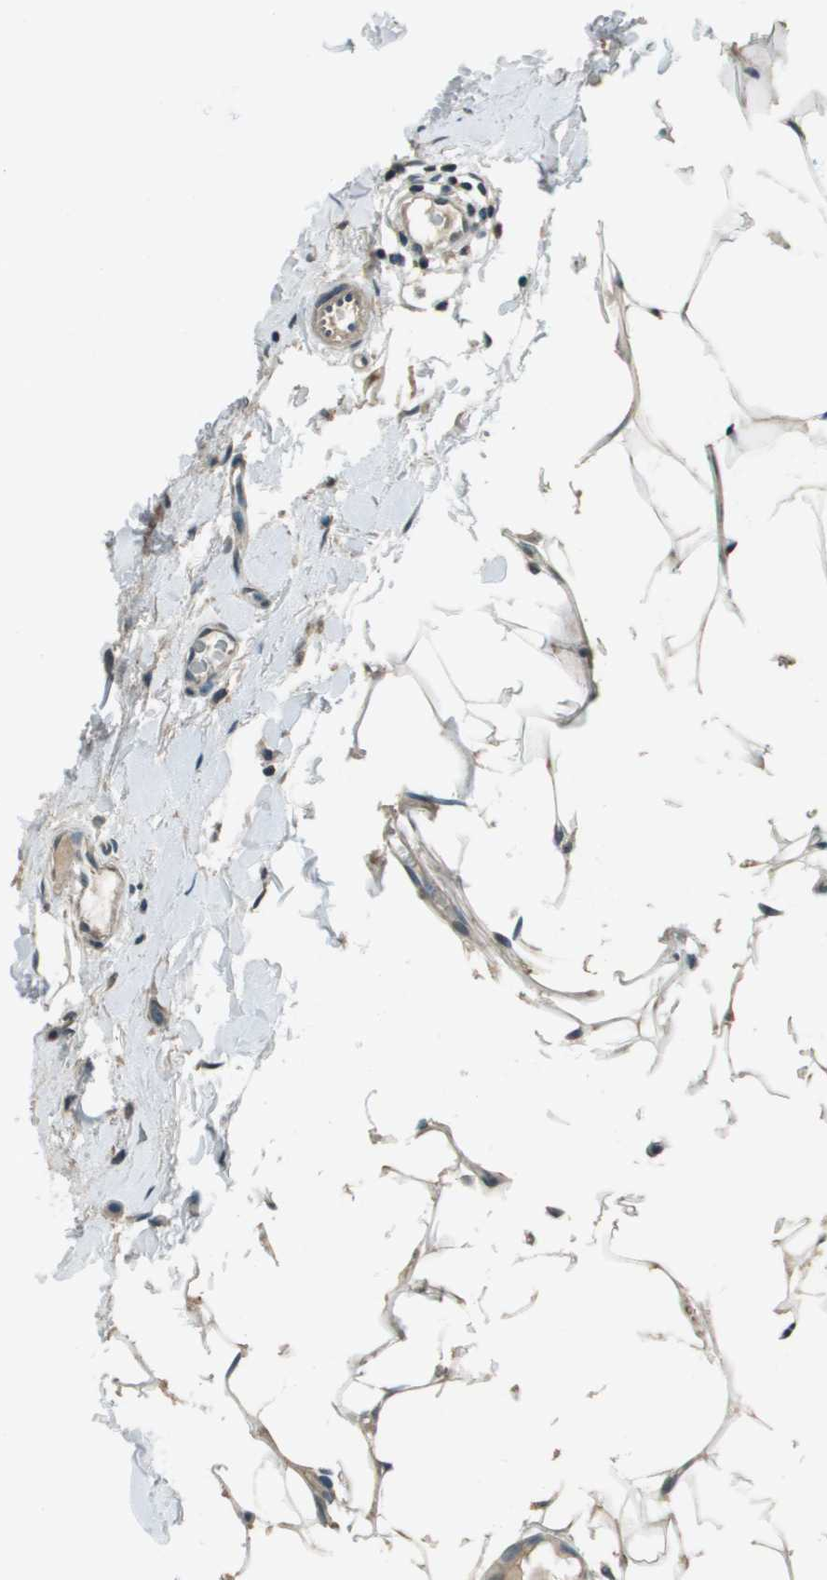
{"staining": {"intensity": "weak", "quantity": ">75%", "location": "cytoplasmic/membranous"}, "tissue": "breast cancer", "cell_type": "Tumor cells", "image_type": "cancer", "snomed": [{"axis": "morphology", "description": "Lobular carcinoma"}, {"axis": "topography", "description": "Skin"}, {"axis": "topography", "description": "Breast"}], "caption": "Protein staining of breast lobular carcinoma tissue demonstrates weak cytoplasmic/membranous positivity in about >75% of tumor cells. Ihc stains the protein of interest in brown and the nuclei are stained blue.", "gene": "SDC3", "patient": {"sex": "female", "age": 46}}